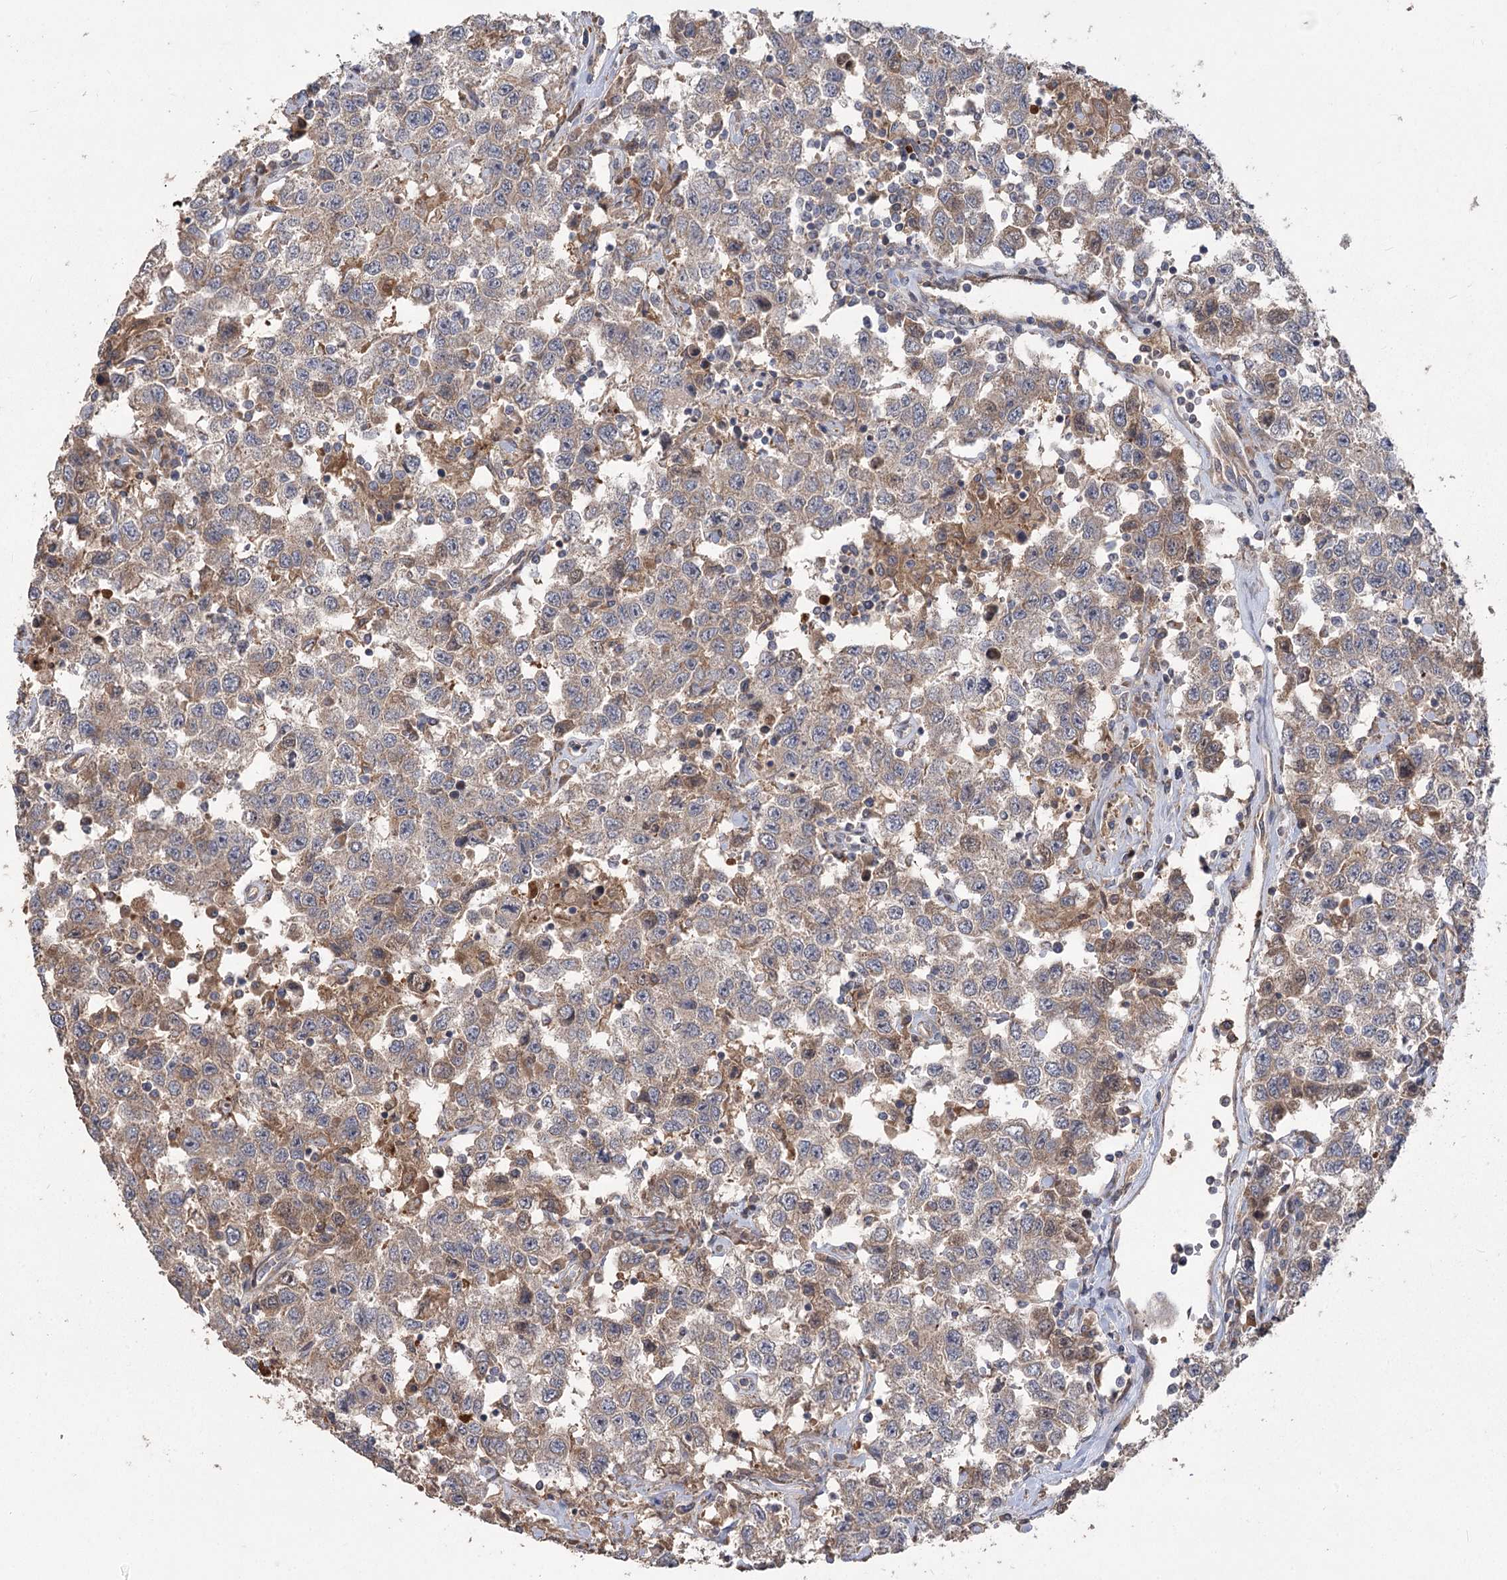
{"staining": {"intensity": "weak", "quantity": ">75%", "location": "cytoplasmic/membranous"}, "tissue": "testis cancer", "cell_type": "Tumor cells", "image_type": "cancer", "snomed": [{"axis": "morphology", "description": "Seminoma, NOS"}, {"axis": "topography", "description": "Testis"}], "caption": "Immunohistochemical staining of testis cancer exhibits weak cytoplasmic/membranous protein staining in about >75% of tumor cells.", "gene": "RIN2", "patient": {"sex": "male", "age": 41}}